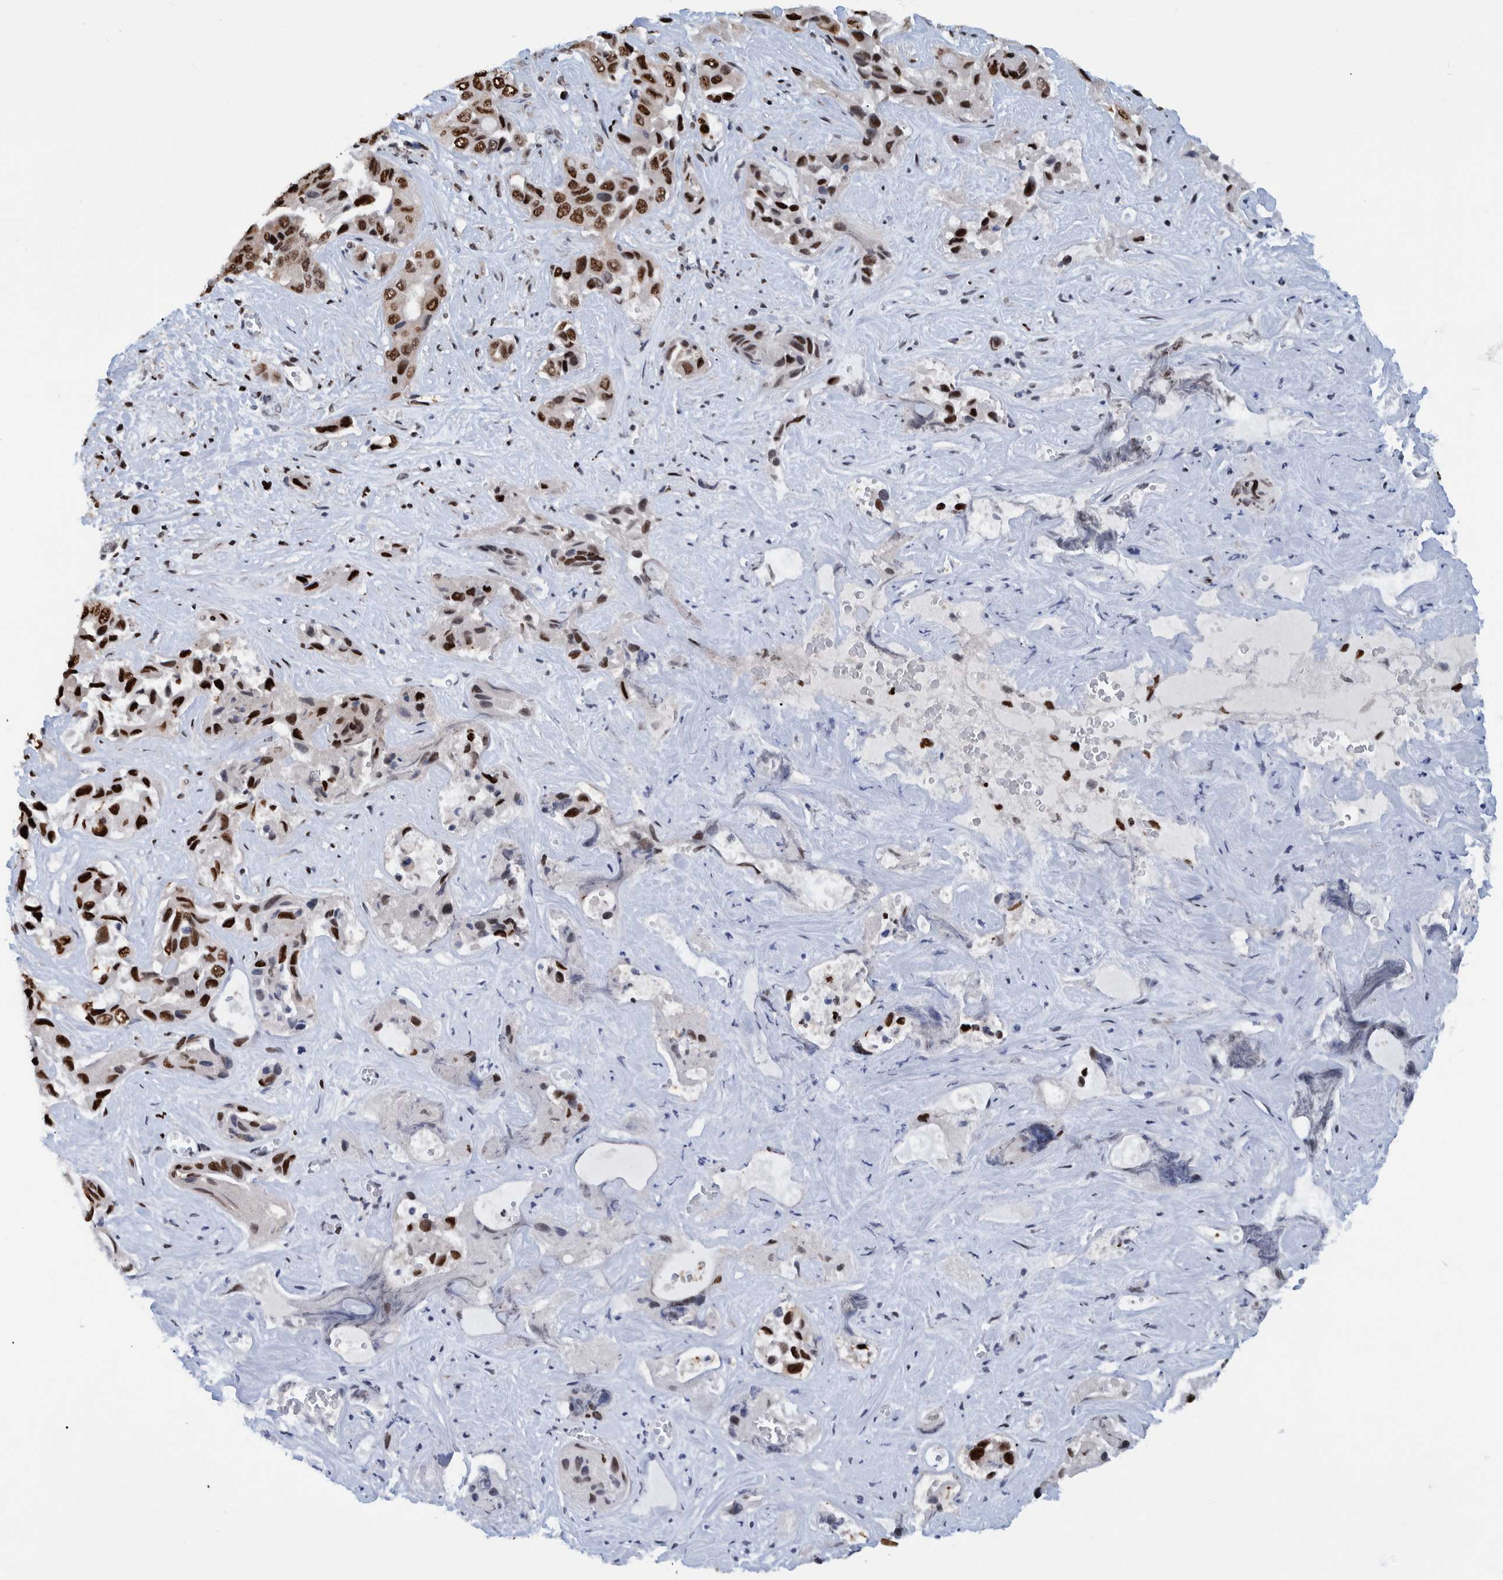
{"staining": {"intensity": "strong", "quantity": ">75%", "location": "nuclear"}, "tissue": "liver cancer", "cell_type": "Tumor cells", "image_type": "cancer", "snomed": [{"axis": "morphology", "description": "Cholangiocarcinoma"}, {"axis": "topography", "description": "Liver"}], "caption": "Brown immunohistochemical staining in liver cancer (cholangiocarcinoma) reveals strong nuclear positivity in approximately >75% of tumor cells. (Brightfield microscopy of DAB IHC at high magnification).", "gene": "HEATR9", "patient": {"sex": "female", "age": 52}}